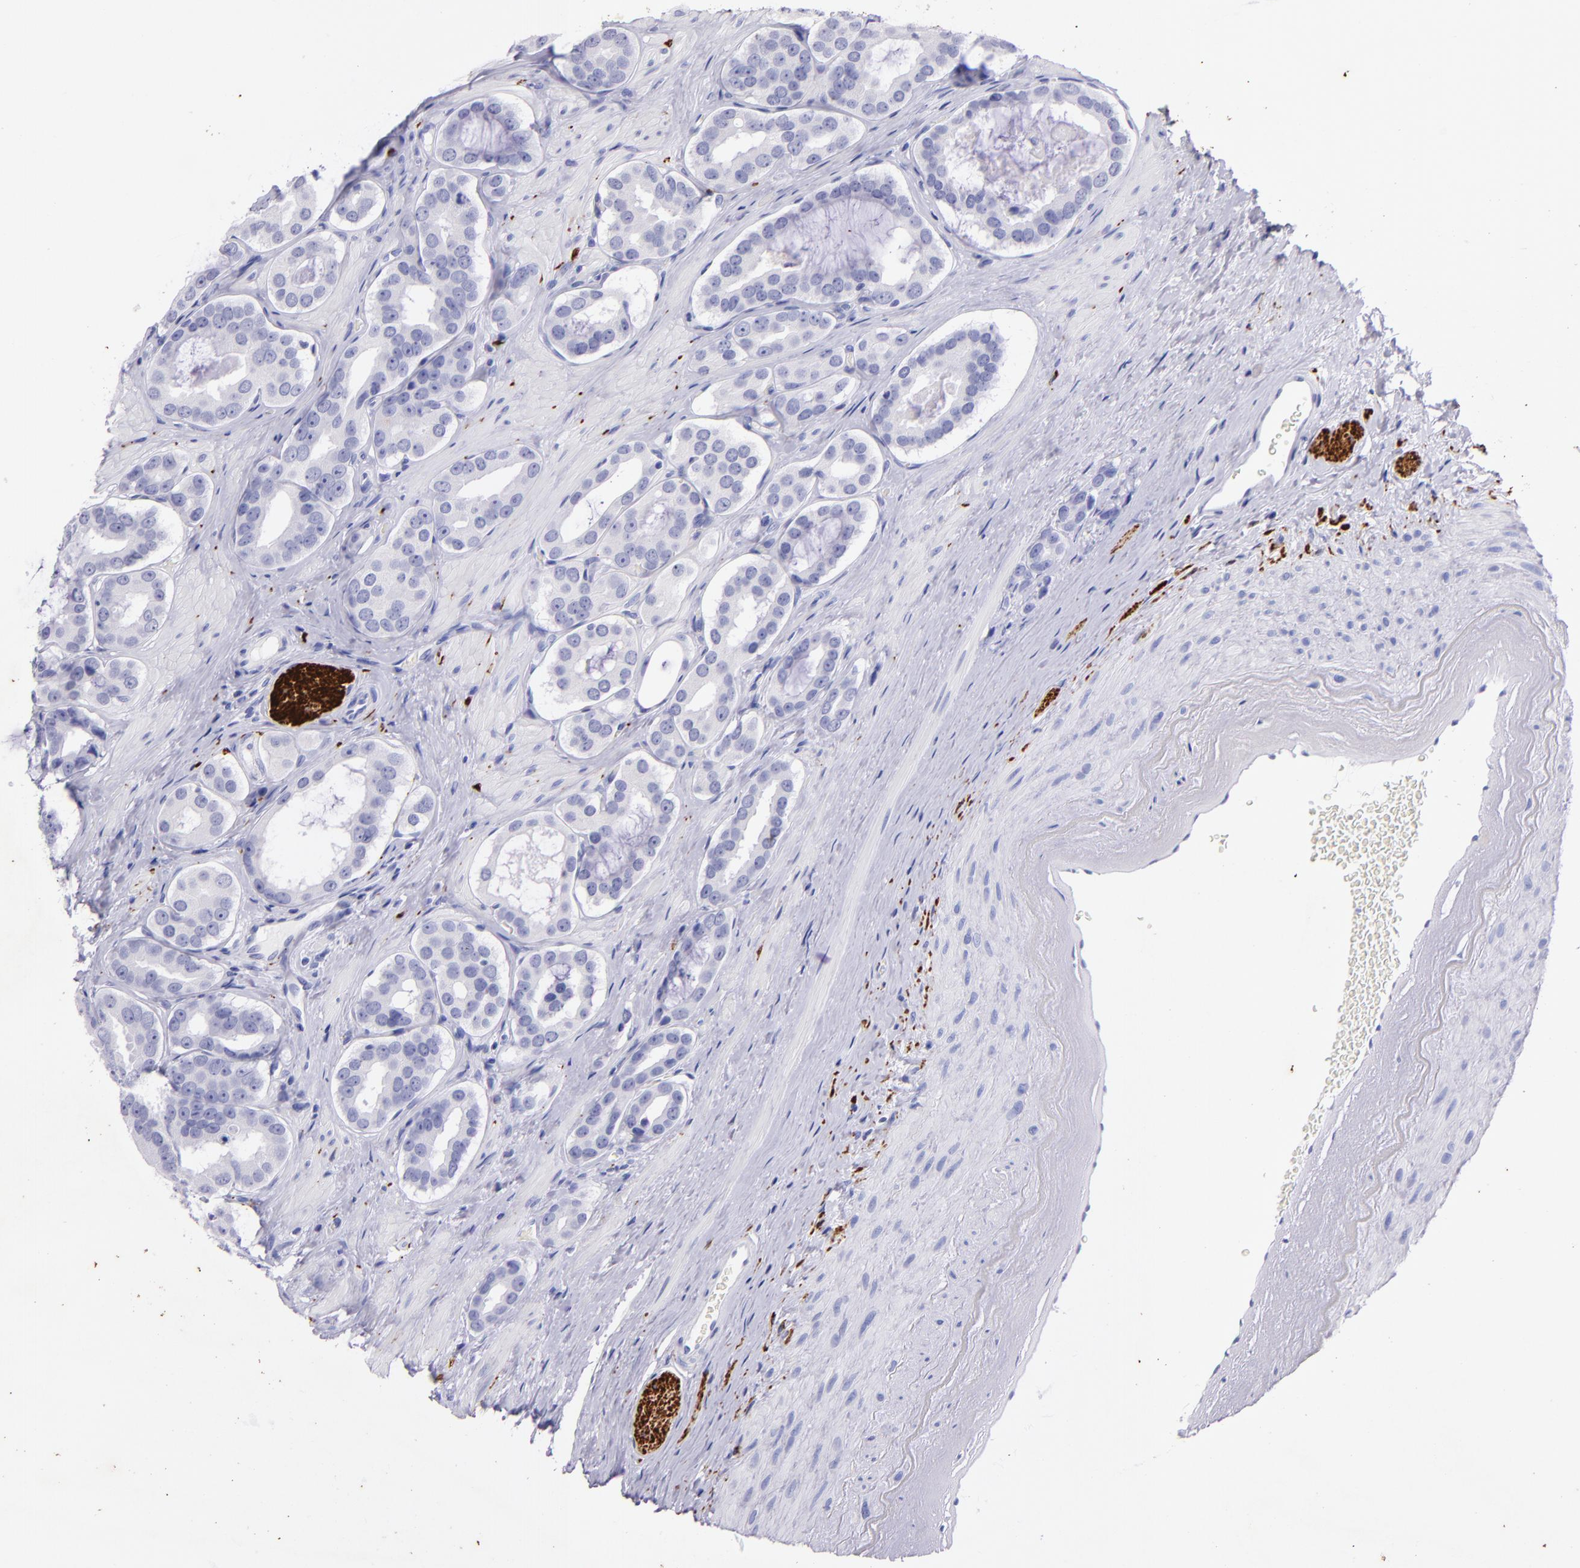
{"staining": {"intensity": "negative", "quantity": "none", "location": "none"}, "tissue": "prostate cancer", "cell_type": "Tumor cells", "image_type": "cancer", "snomed": [{"axis": "morphology", "description": "Adenocarcinoma, Low grade"}, {"axis": "topography", "description": "Prostate"}], "caption": "There is no significant expression in tumor cells of prostate low-grade adenocarcinoma.", "gene": "UCHL1", "patient": {"sex": "male", "age": 59}}